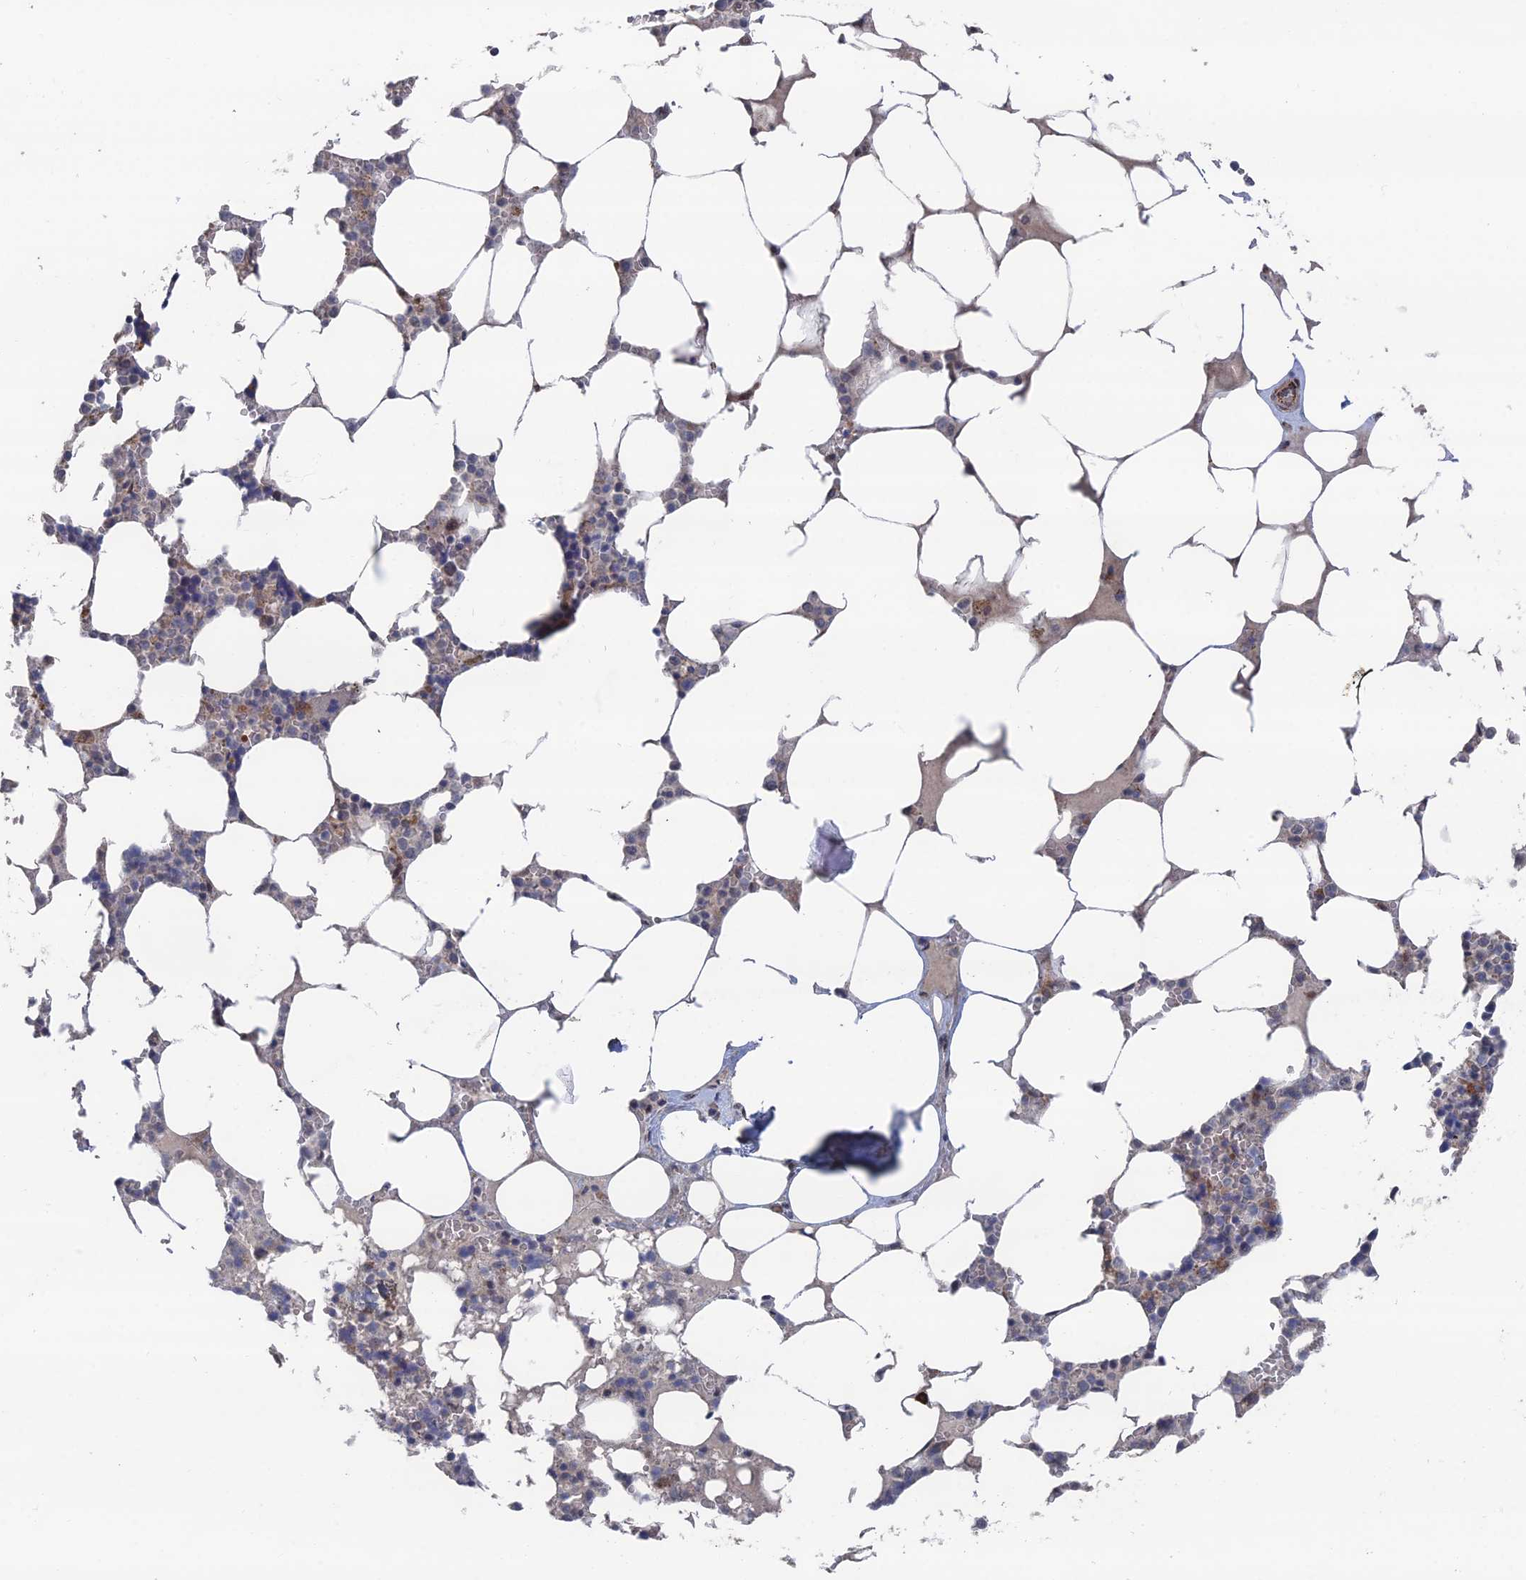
{"staining": {"intensity": "moderate", "quantity": "25%-75%", "location": "cytoplasmic/membranous,nuclear"}, "tissue": "bone marrow", "cell_type": "Hematopoietic cells", "image_type": "normal", "snomed": [{"axis": "morphology", "description": "Normal tissue, NOS"}, {"axis": "topography", "description": "Bone marrow"}], "caption": "A brown stain highlights moderate cytoplasmic/membranous,nuclear expression of a protein in hematopoietic cells of normal bone marrow.", "gene": "GTF2IRD1", "patient": {"sex": "male", "age": 64}}